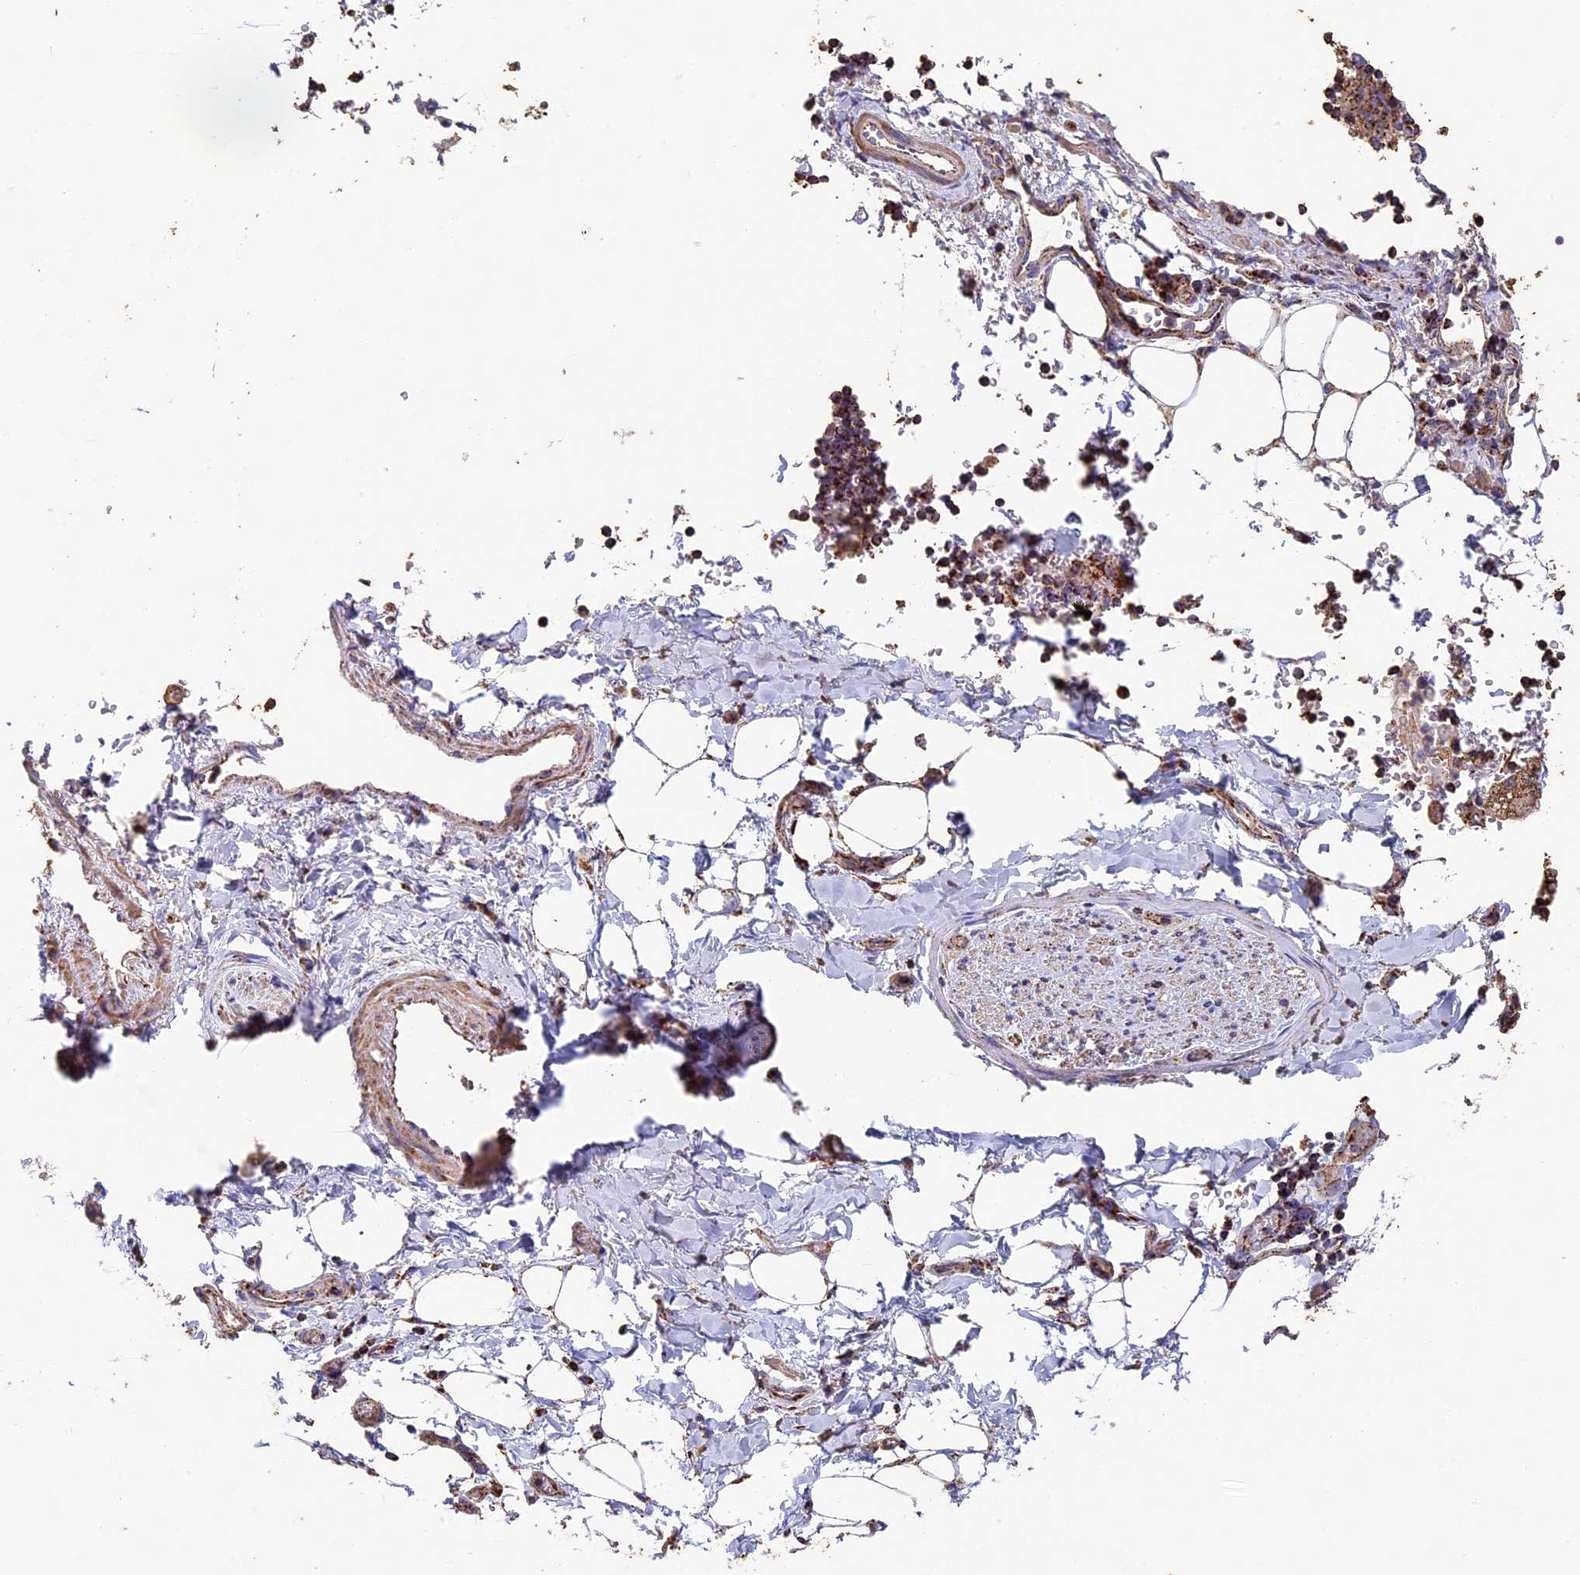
{"staining": {"intensity": "moderate", "quantity": "25%-75%", "location": "cytoplasmic/membranous"}, "tissue": "adipose tissue", "cell_type": "Adipocytes", "image_type": "normal", "snomed": [{"axis": "morphology", "description": "Normal tissue, NOS"}, {"axis": "topography", "description": "Lymph node"}, {"axis": "topography", "description": "Cartilage tissue"}, {"axis": "topography", "description": "Bronchus"}], "caption": "Adipose tissue was stained to show a protein in brown. There is medium levels of moderate cytoplasmic/membranous expression in about 25%-75% of adipocytes.", "gene": "ADAT1", "patient": {"sex": "male", "age": 63}}